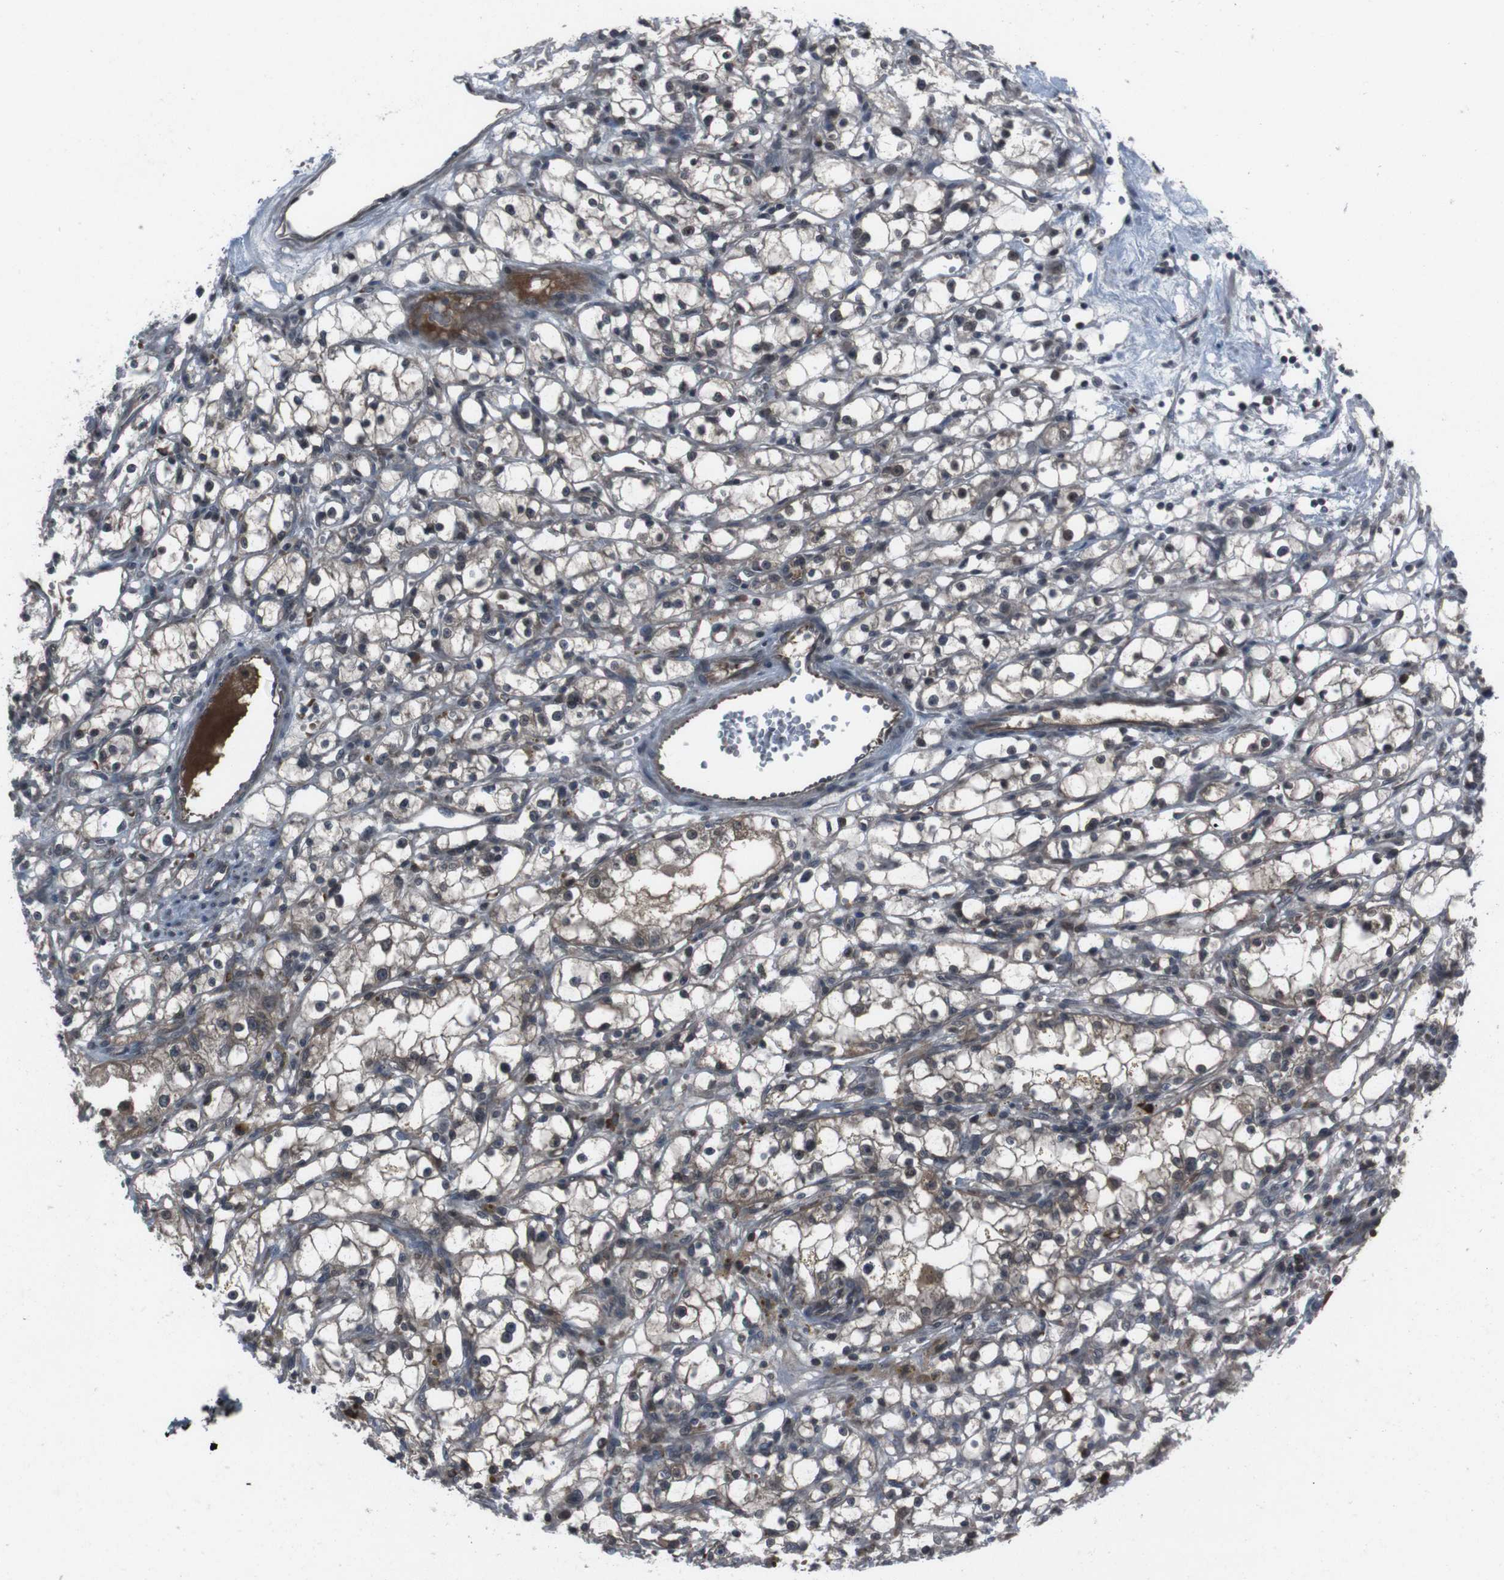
{"staining": {"intensity": "moderate", "quantity": ">75%", "location": "nuclear"}, "tissue": "renal cancer", "cell_type": "Tumor cells", "image_type": "cancer", "snomed": [{"axis": "morphology", "description": "Adenocarcinoma, NOS"}, {"axis": "topography", "description": "Kidney"}], "caption": "Tumor cells demonstrate medium levels of moderate nuclear staining in approximately >75% of cells in human renal adenocarcinoma.", "gene": "SS18L1", "patient": {"sex": "male", "age": 56}}